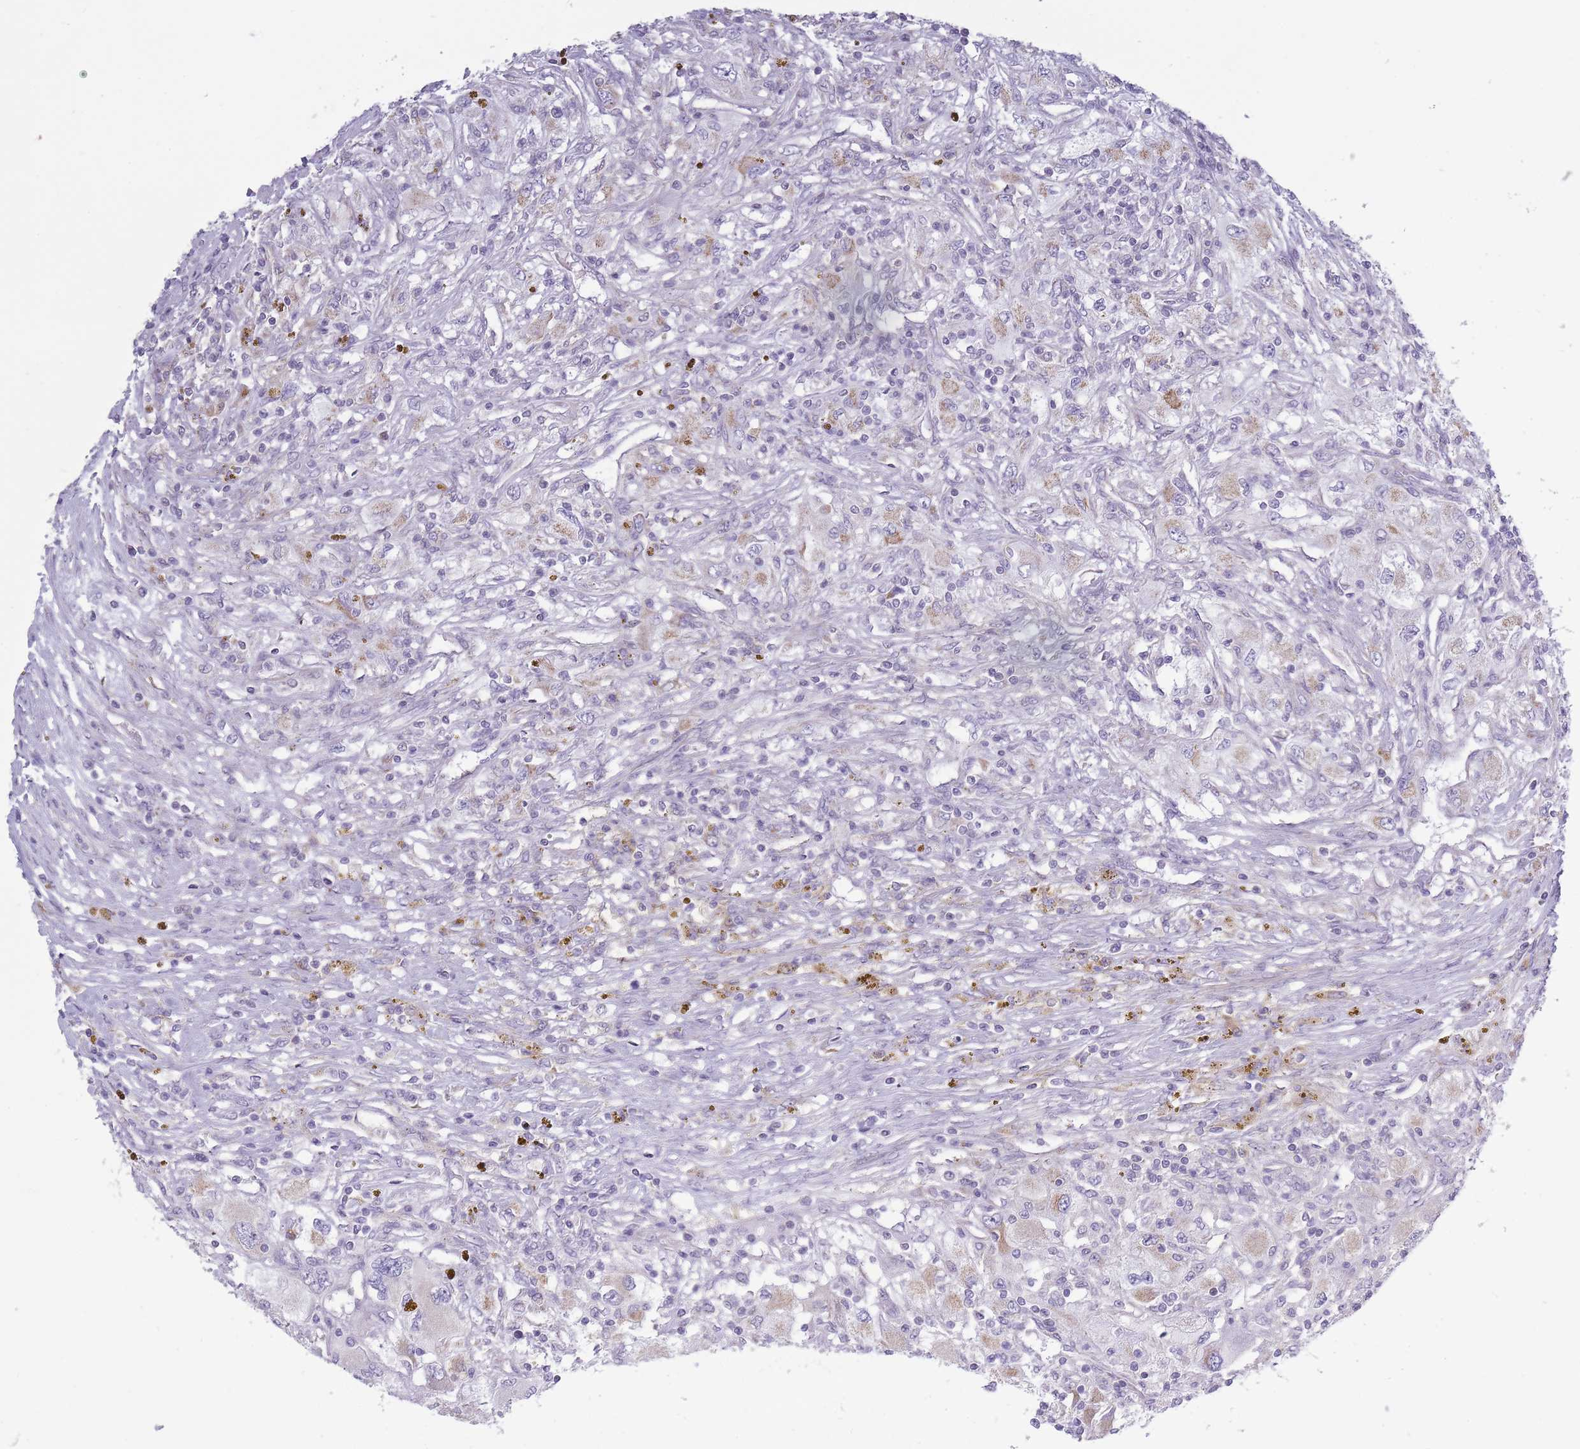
{"staining": {"intensity": "negative", "quantity": "none", "location": "none"}, "tissue": "renal cancer", "cell_type": "Tumor cells", "image_type": "cancer", "snomed": [{"axis": "morphology", "description": "Adenocarcinoma, NOS"}, {"axis": "topography", "description": "Kidney"}], "caption": "Renal cancer was stained to show a protein in brown. There is no significant staining in tumor cells.", "gene": "ZBTB24", "patient": {"sex": "female", "age": 67}}